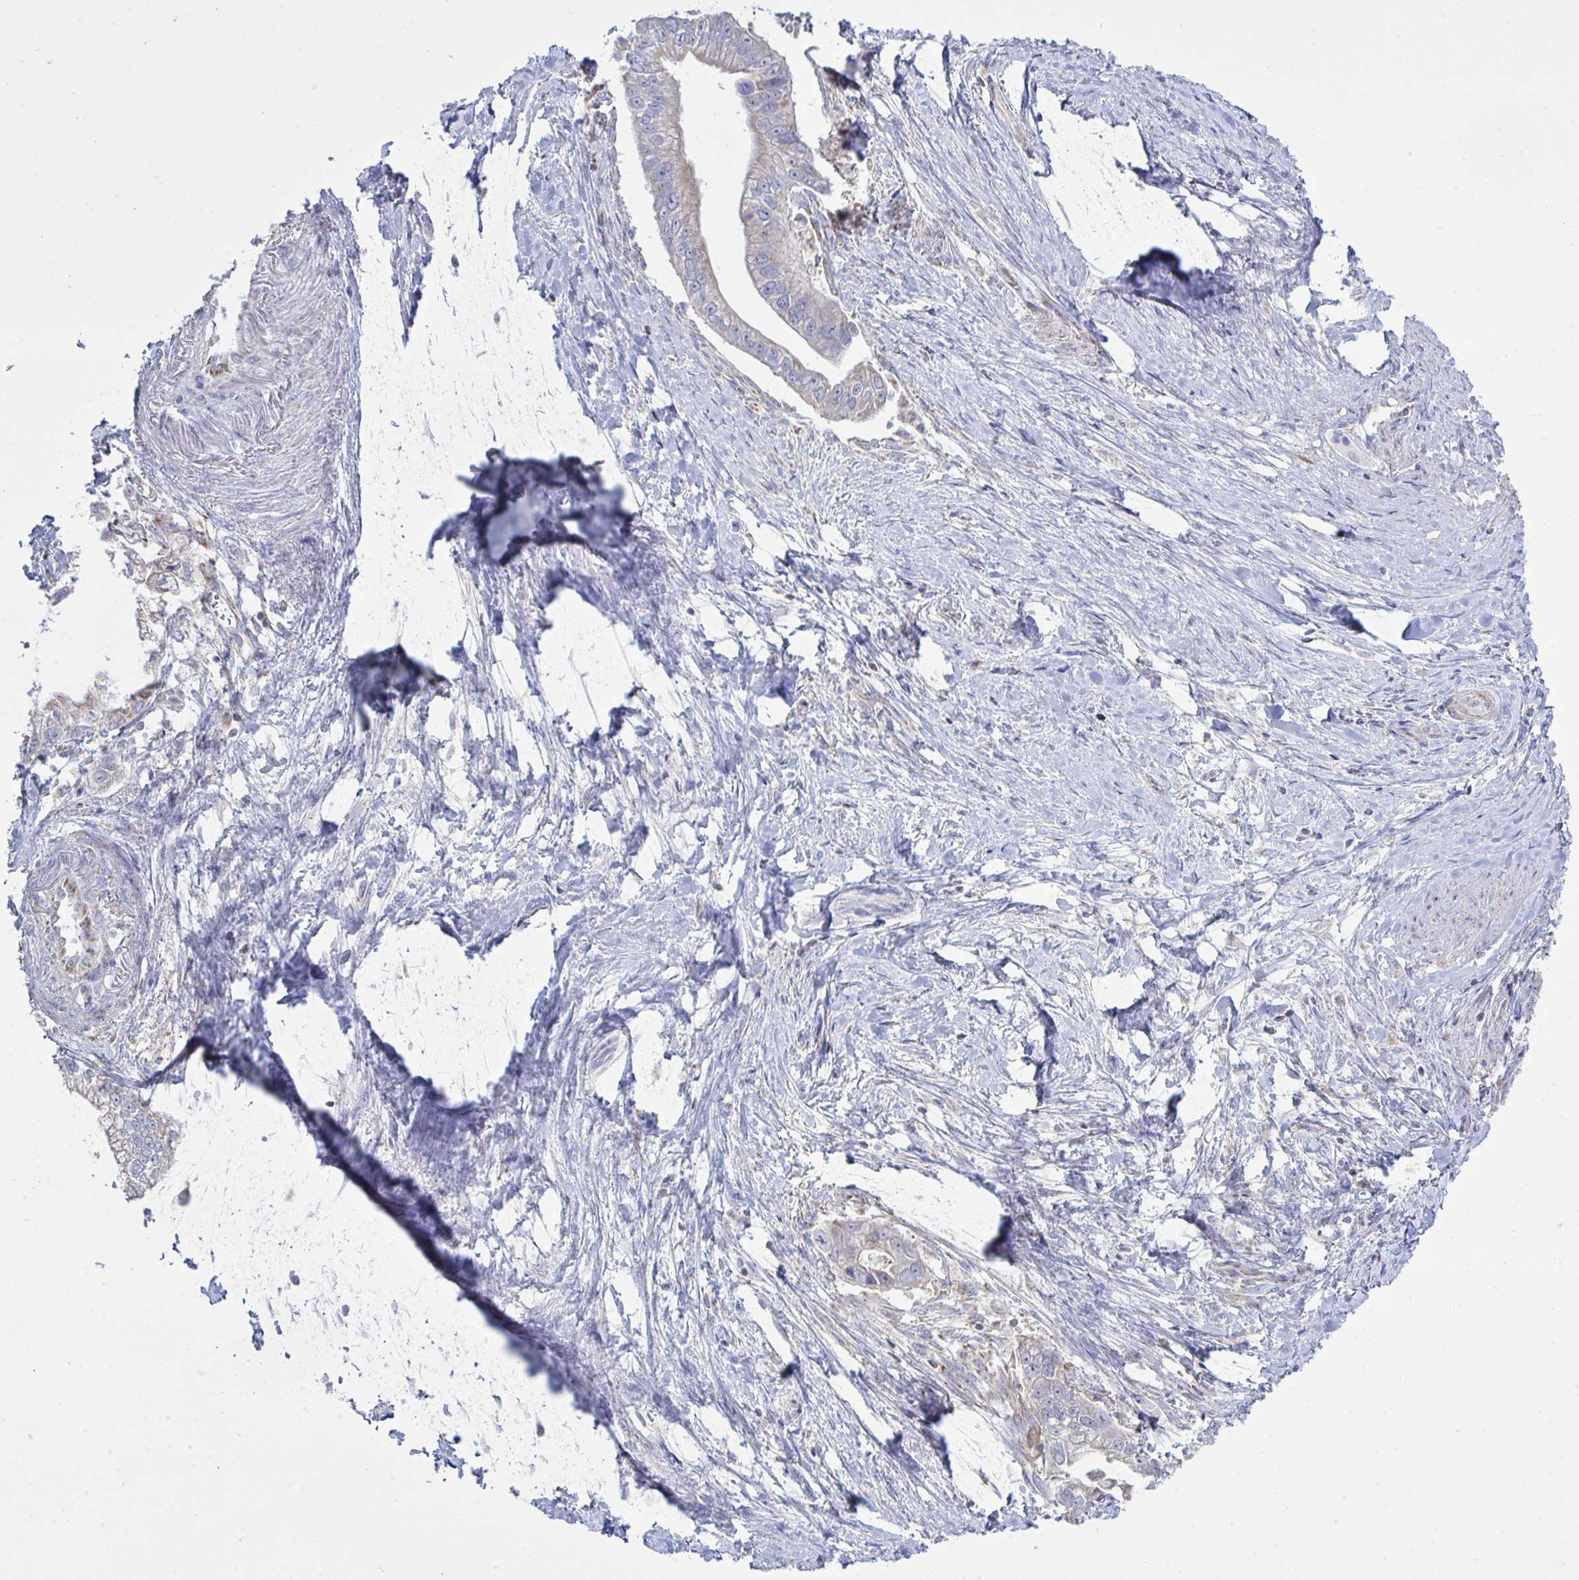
{"staining": {"intensity": "weak", "quantity": "25%-75%", "location": "cytoplasmic/membranous"}, "tissue": "pancreatic cancer", "cell_type": "Tumor cells", "image_type": "cancer", "snomed": [{"axis": "morphology", "description": "Adenocarcinoma, NOS"}, {"axis": "topography", "description": "Pancreas"}], "caption": "Weak cytoplasmic/membranous positivity is seen in about 25%-75% of tumor cells in pancreatic cancer (adenocarcinoma).", "gene": "NDUFA7", "patient": {"sex": "male", "age": 70}}